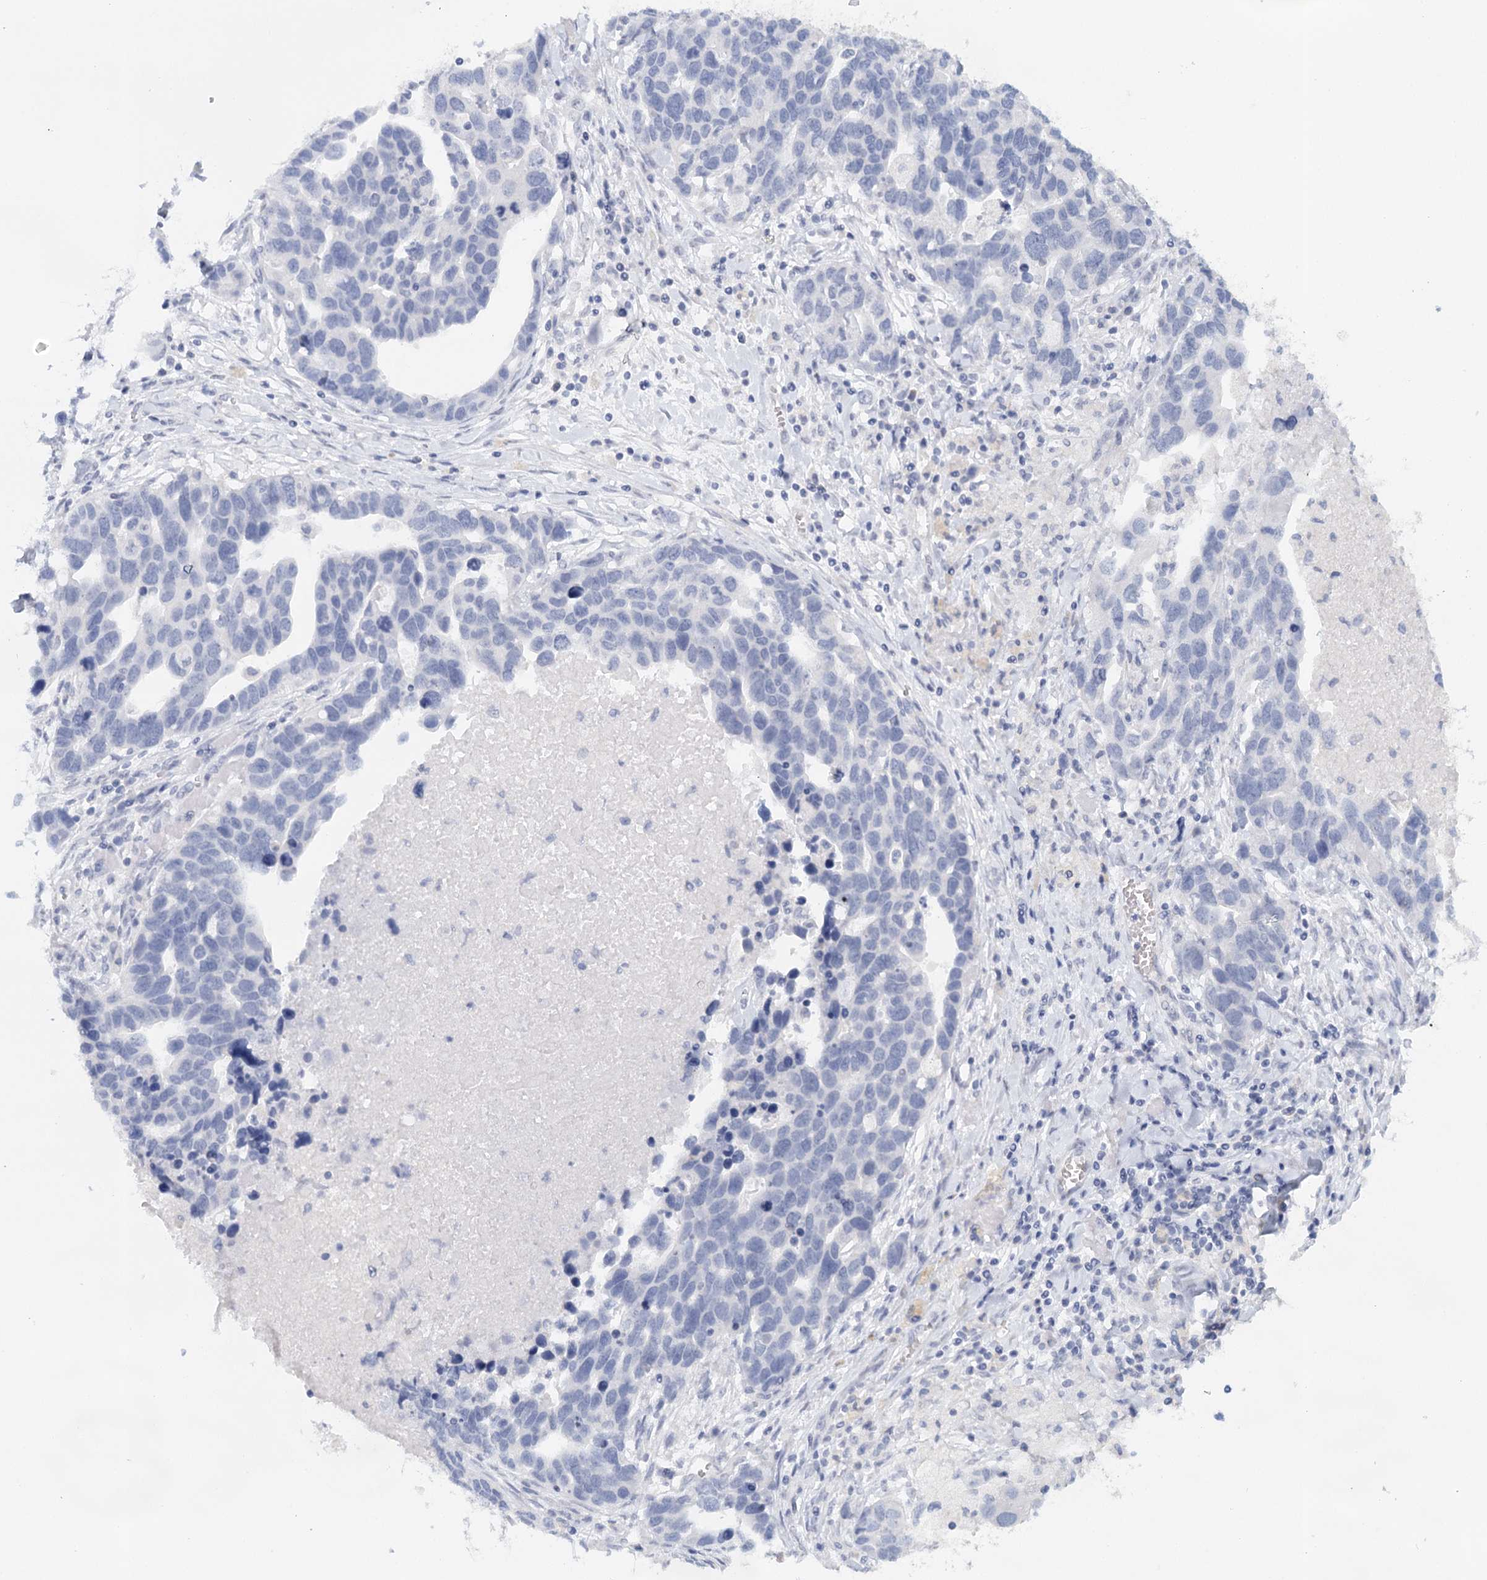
{"staining": {"intensity": "negative", "quantity": "none", "location": "none"}, "tissue": "ovarian cancer", "cell_type": "Tumor cells", "image_type": "cancer", "snomed": [{"axis": "morphology", "description": "Cystadenocarcinoma, serous, NOS"}, {"axis": "topography", "description": "Ovary"}], "caption": "The immunohistochemistry image has no significant expression in tumor cells of ovarian cancer (serous cystadenocarcinoma) tissue.", "gene": "HSPA4L", "patient": {"sex": "female", "age": 54}}